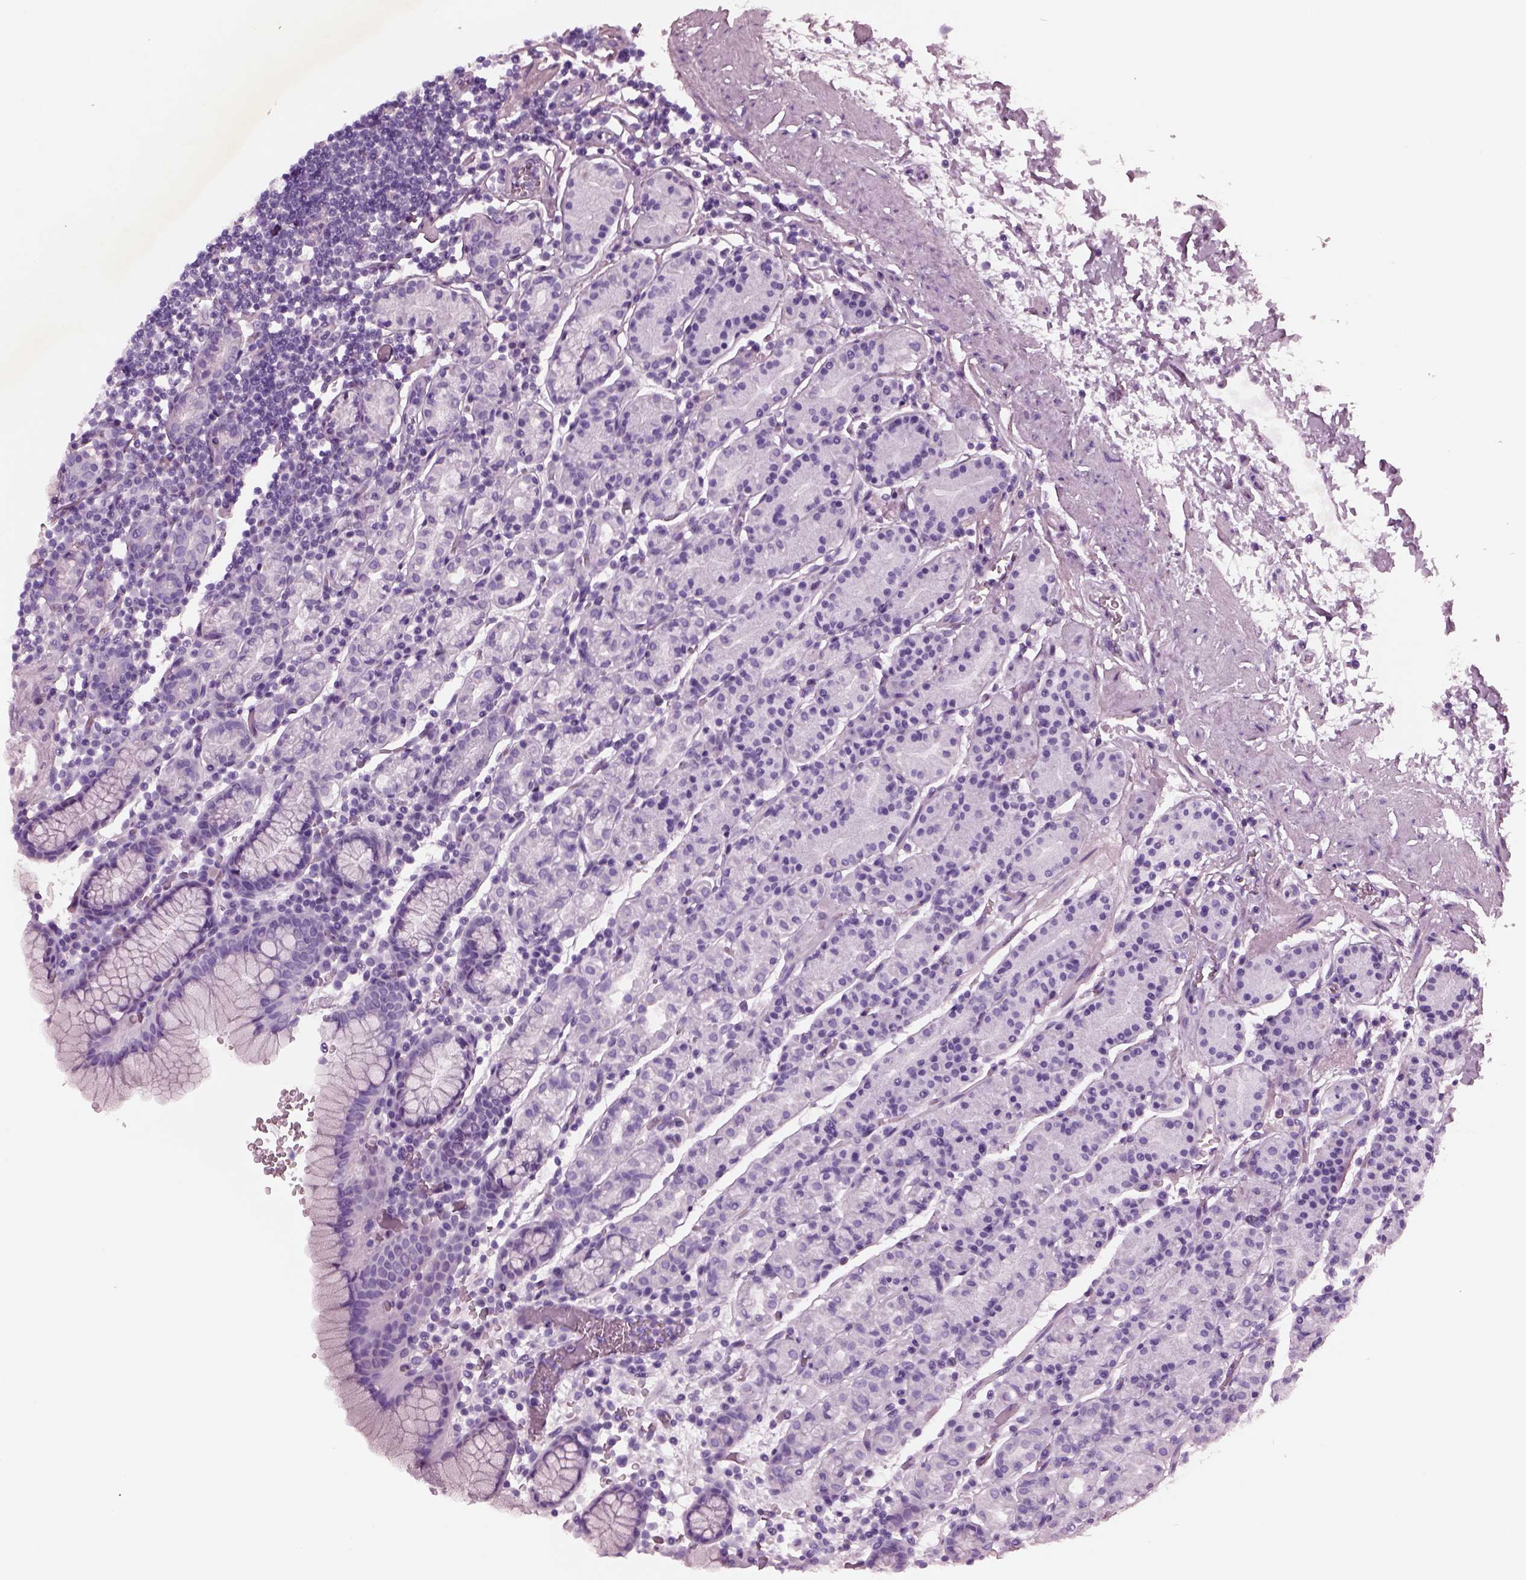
{"staining": {"intensity": "negative", "quantity": "none", "location": "none"}, "tissue": "stomach", "cell_type": "Glandular cells", "image_type": "normal", "snomed": [{"axis": "morphology", "description": "Normal tissue, NOS"}, {"axis": "topography", "description": "Stomach, upper"}, {"axis": "topography", "description": "Stomach"}], "caption": "This is an immunohistochemistry histopathology image of unremarkable stomach. There is no positivity in glandular cells.", "gene": "MIB2", "patient": {"sex": "male", "age": 62}}